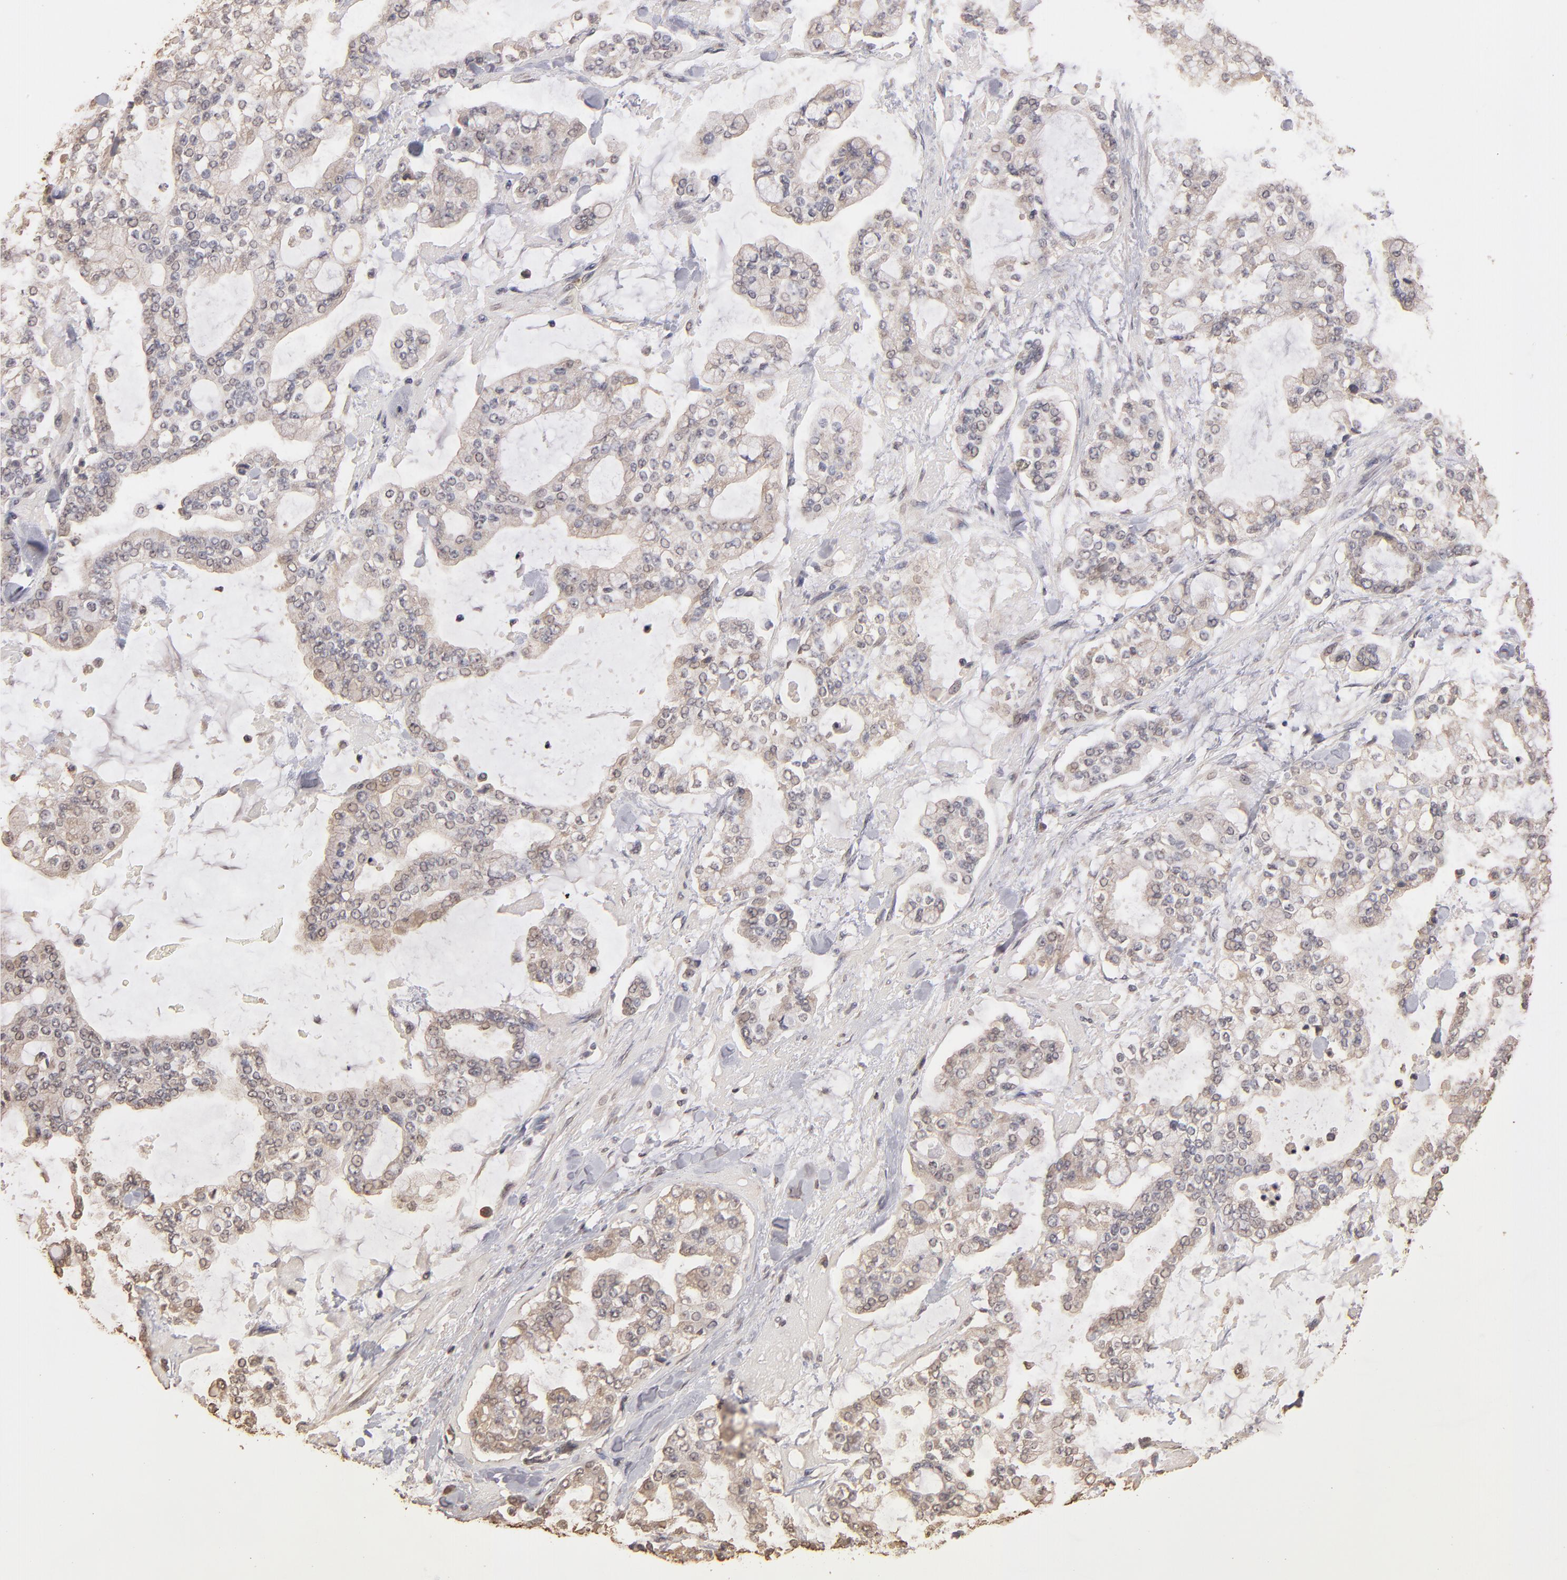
{"staining": {"intensity": "weak", "quantity": "25%-75%", "location": "cytoplasmic/membranous"}, "tissue": "stomach cancer", "cell_type": "Tumor cells", "image_type": "cancer", "snomed": [{"axis": "morphology", "description": "Normal tissue, NOS"}, {"axis": "morphology", "description": "Adenocarcinoma, NOS"}, {"axis": "topography", "description": "Stomach, upper"}, {"axis": "topography", "description": "Stomach"}], "caption": "DAB (3,3'-diaminobenzidine) immunohistochemical staining of stomach cancer (adenocarcinoma) exhibits weak cytoplasmic/membranous protein expression in approximately 25%-75% of tumor cells.", "gene": "OPHN1", "patient": {"sex": "male", "age": 76}}